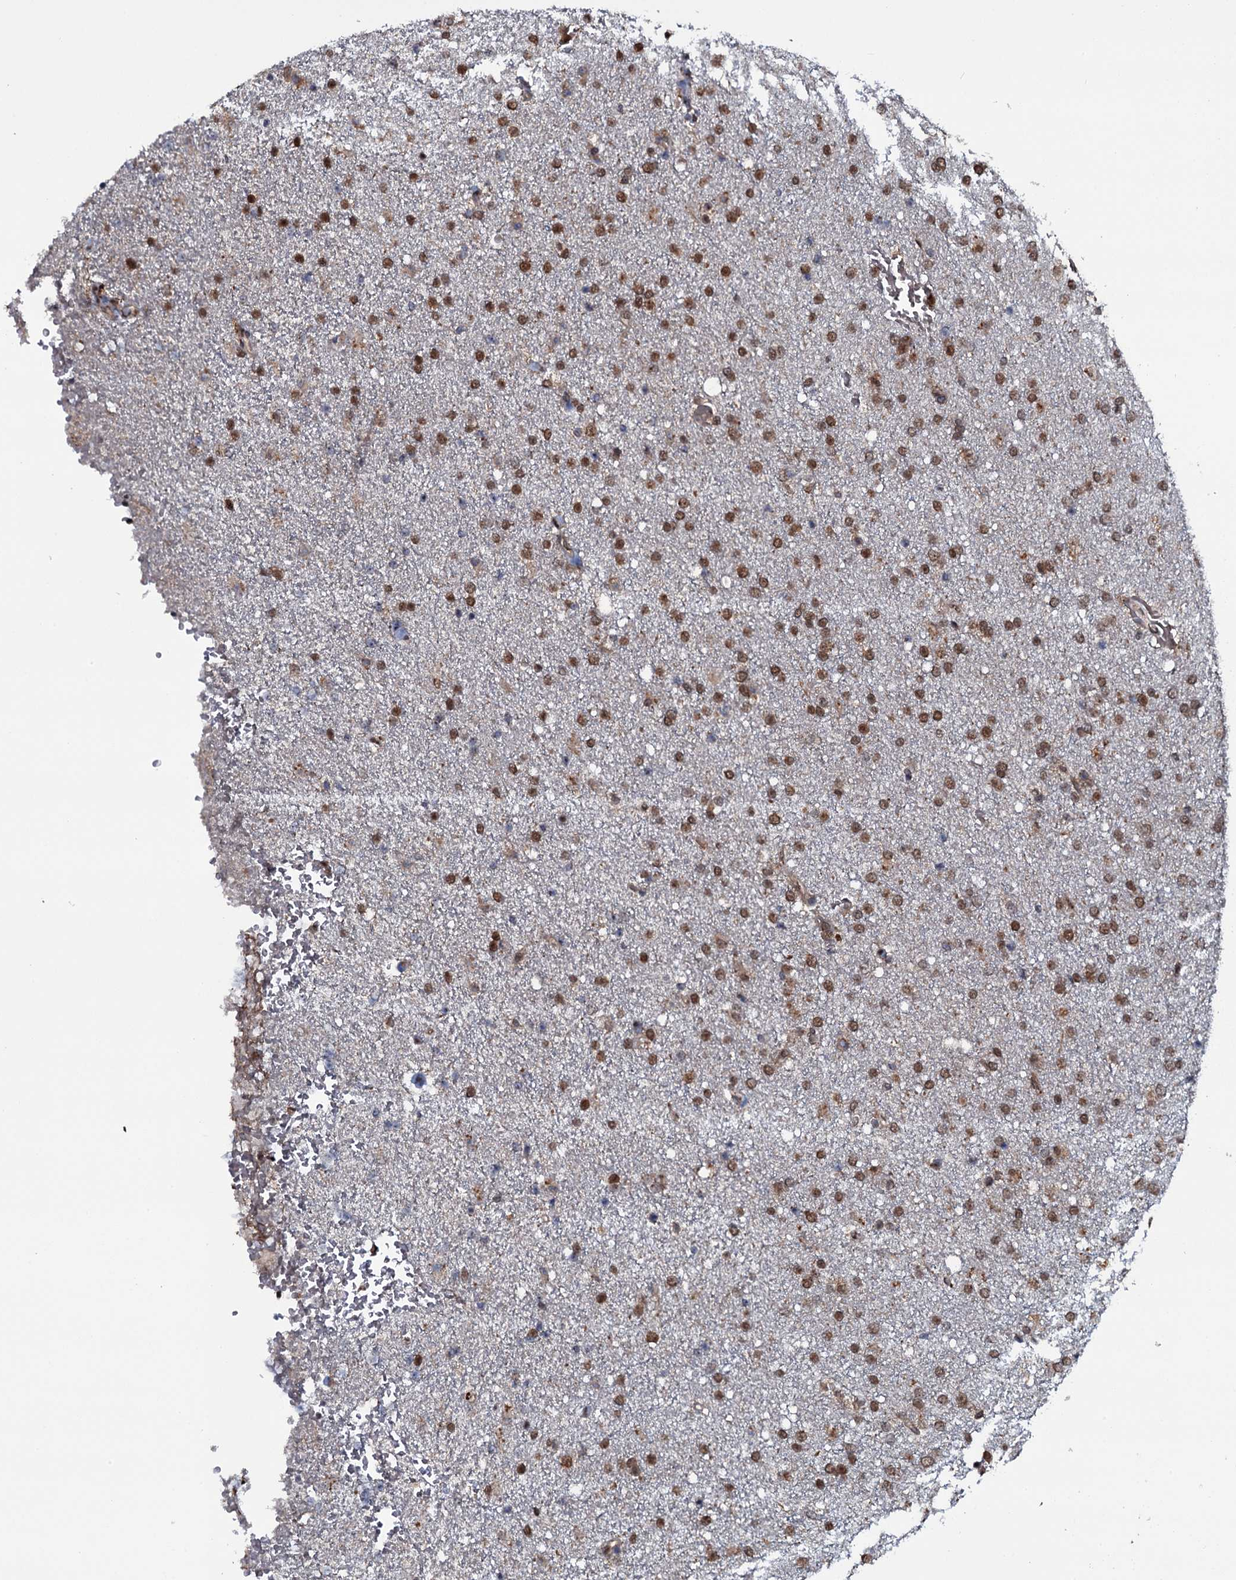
{"staining": {"intensity": "moderate", "quantity": ">75%", "location": "cytoplasmic/membranous,nuclear"}, "tissue": "glioma", "cell_type": "Tumor cells", "image_type": "cancer", "snomed": [{"axis": "morphology", "description": "Glioma, malignant, High grade"}, {"axis": "topography", "description": "Brain"}], "caption": "Immunohistochemical staining of glioma displays moderate cytoplasmic/membranous and nuclear protein staining in approximately >75% of tumor cells.", "gene": "HDDC3", "patient": {"sex": "male", "age": 72}}